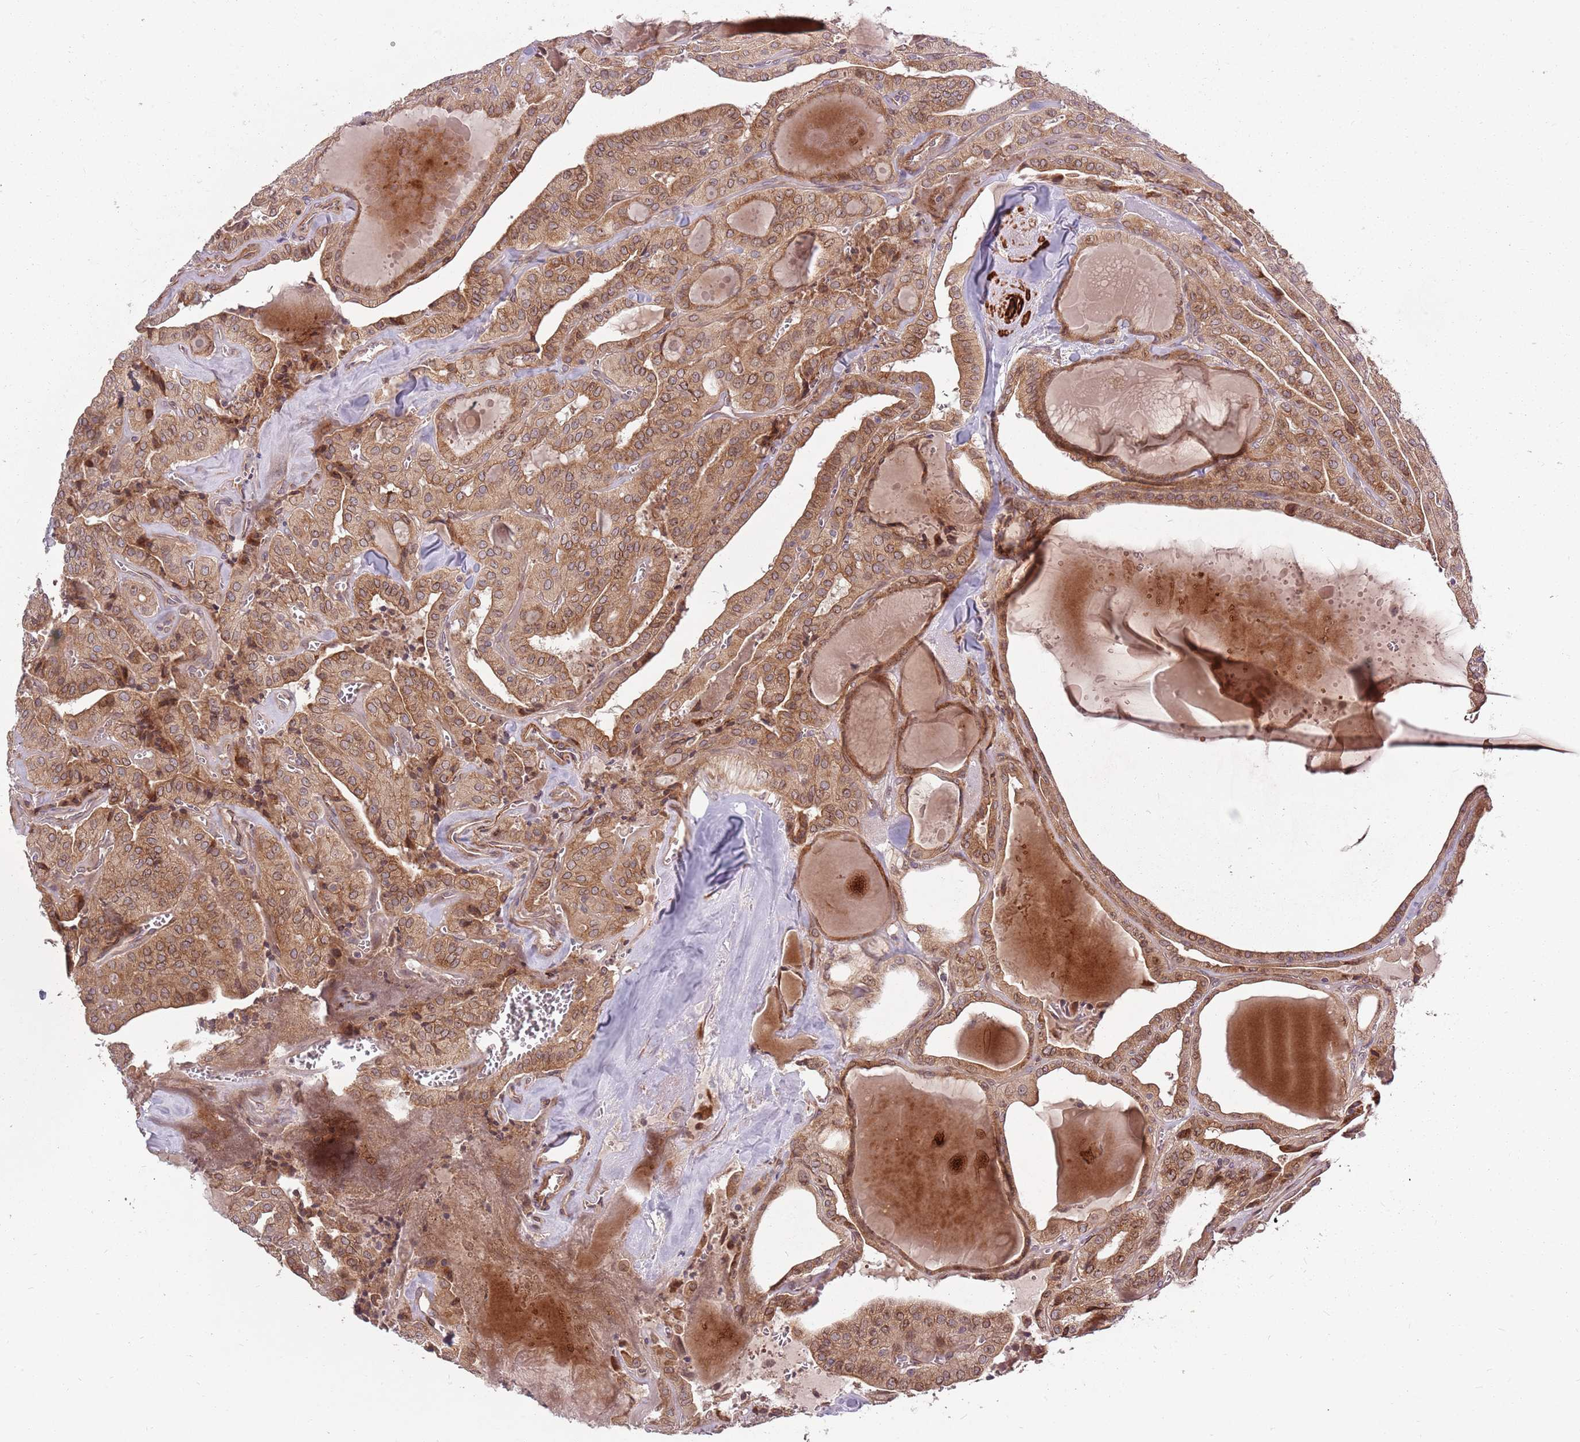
{"staining": {"intensity": "moderate", "quantity": ">75%", "location": "cytoplasmic/membranous"}, "tissue": "thyroid cancer", "cell_type": "Tumor cells", "image_type": "cancer", "snomed": [{"axis": "morphology", "description": "Papillary adenocarcinoma, NOS"}, {"axis": "topography", "description": "Thyroid gland"}], "caption": "Immunohistochemistry of human thyroid cancer exhibits medium levels of moderate cytoplasmic/membranous positivity in about >75% of tumor cells.", "gene": "PLD6", "patient": {"sex": "male", "age": 52}}